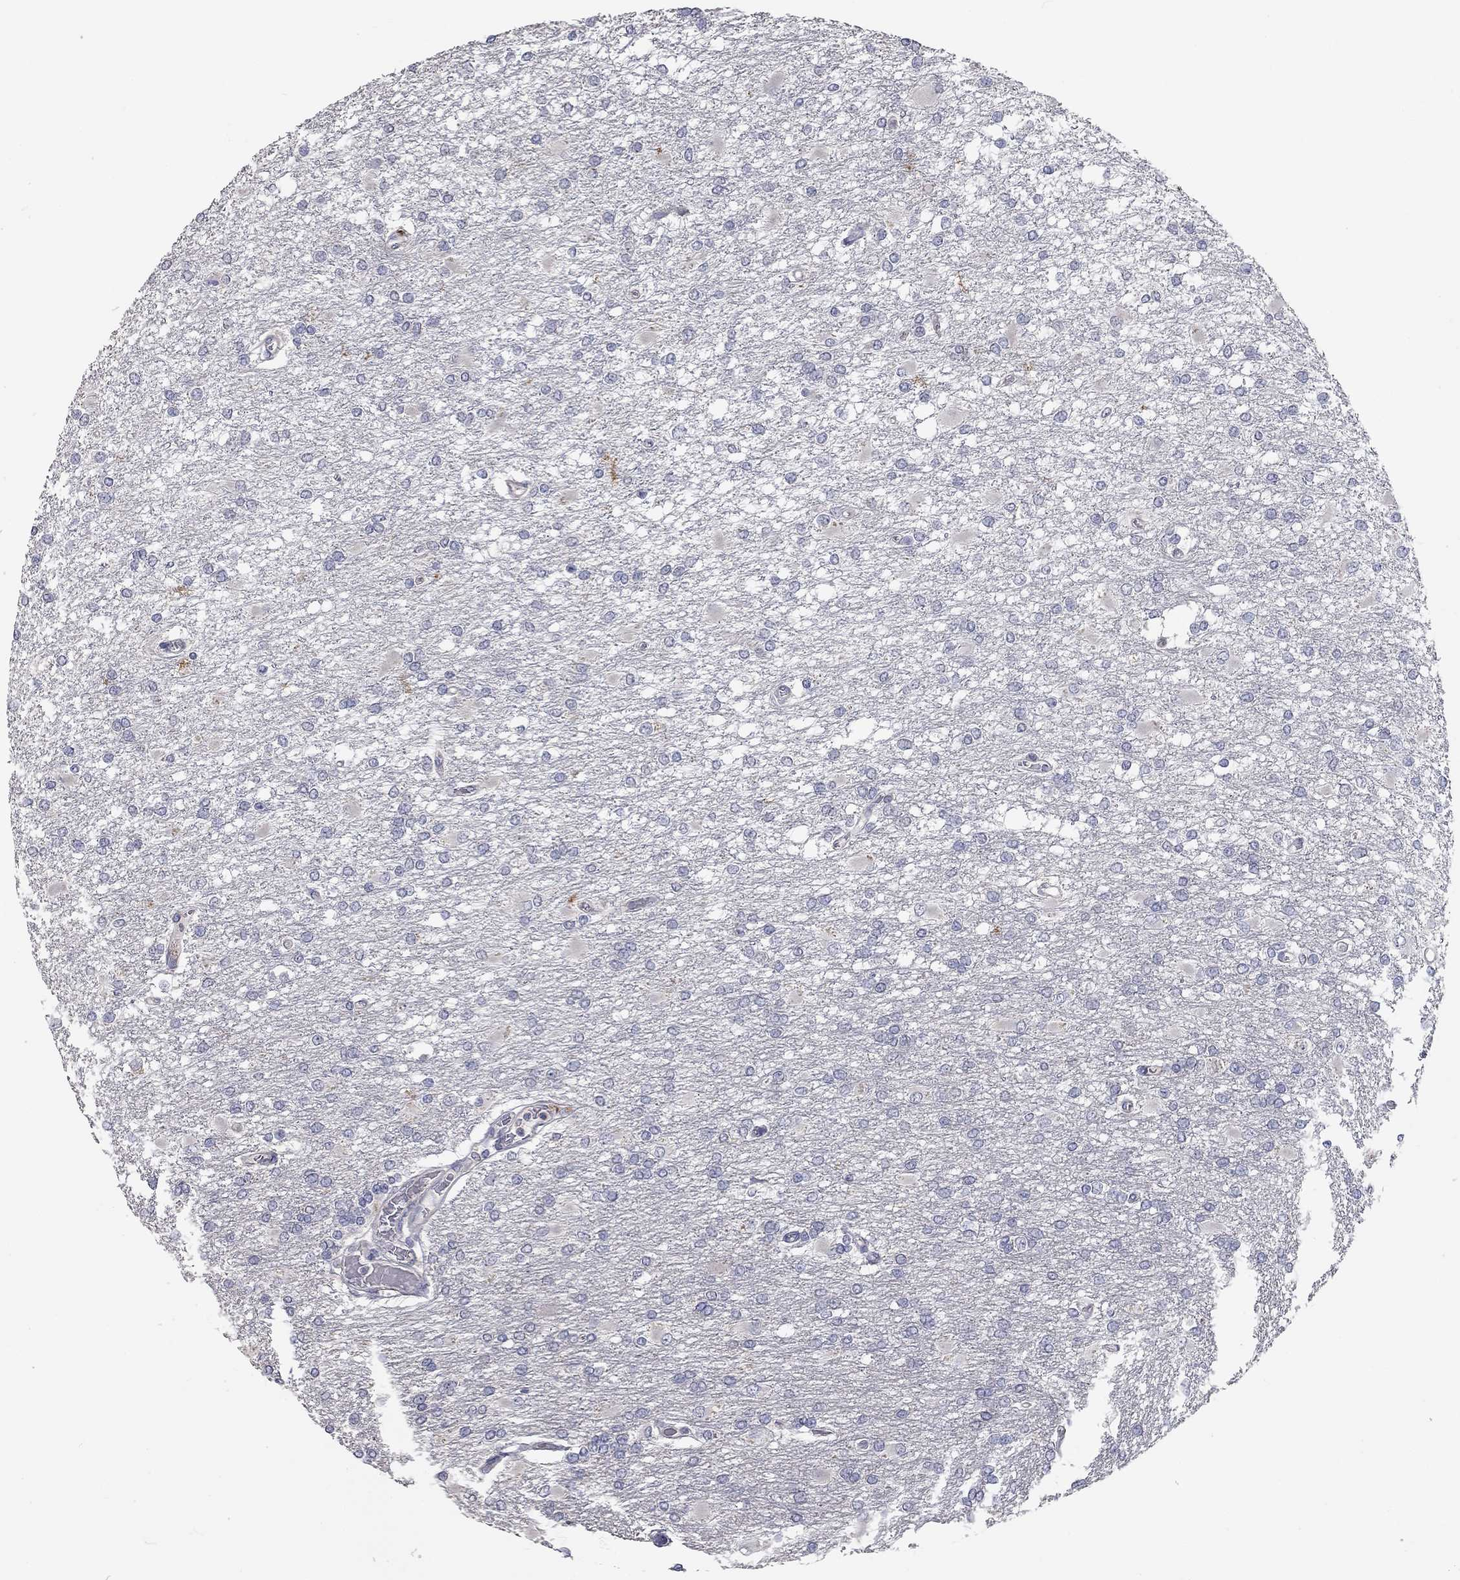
{"staining": {"intensity": "negative", "quantity": "none", "location": "none"}, "tissue": "glioma", "cell_type": "Tumor cells", "image_type": "cancer", "snomed": [{"axis": "morphology", "description": "Glioma, malignant, High grade"}, {"axis": "topography", "description": "Cerebral cortex"}], "caption": "Tumor cells are negative for brown protein staining in malignant glioma (high-grade).", "gene": "XAGE2", "patient": {"sex": "male", "age": 79}}